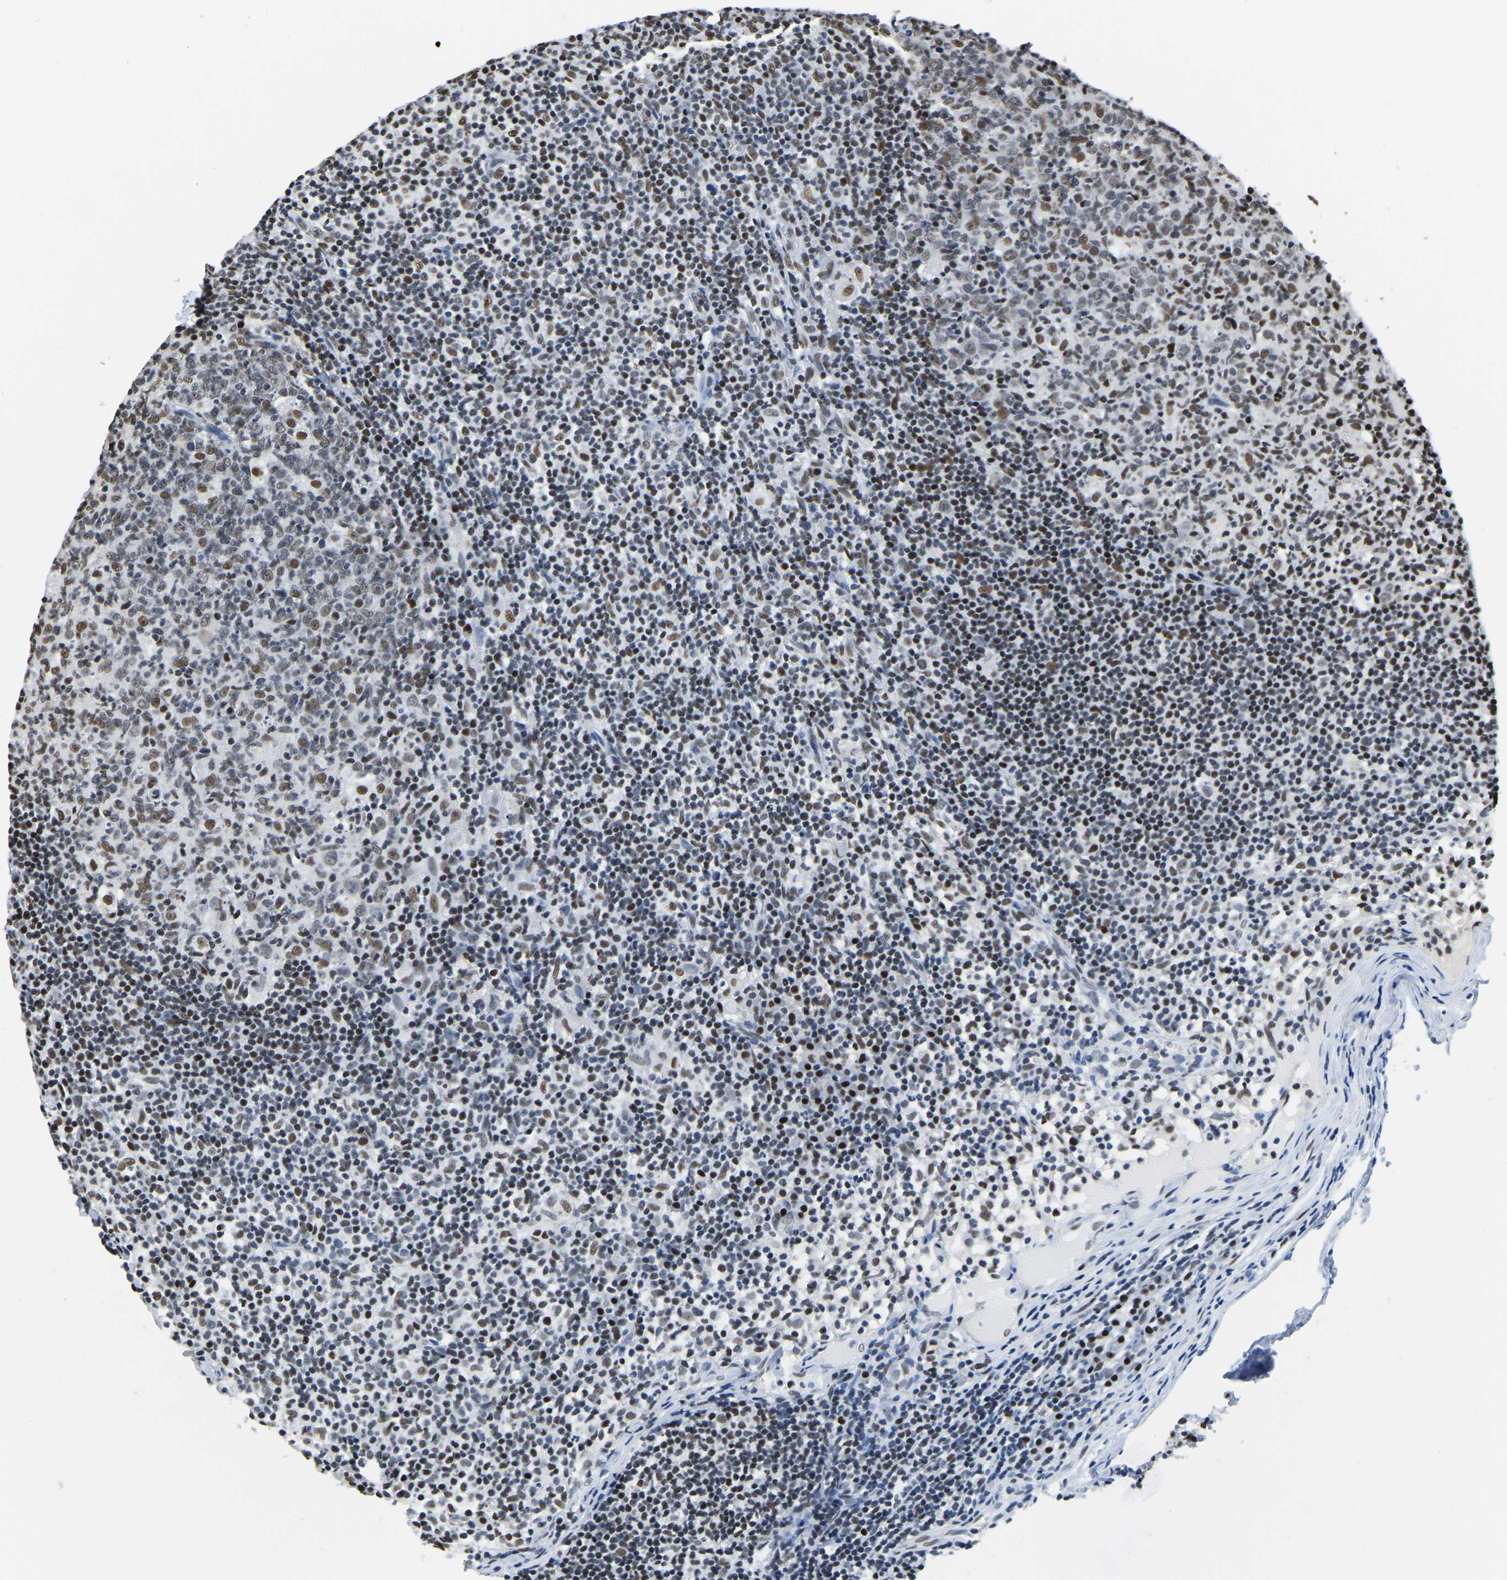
{"staining": {"intensity": "moderate", "quantity": ">75%", "location": "nuclear"}, "tissue": "lymph node", "cell_type": "Germinal center cells", "image_type": "normal", "snomed": [{"axis": "morphology", "description": "Normal tissue, NOS"}, {"axis": "morphology", "description": "Inflammation, NOS"}, {"axis": "topography", "description": "Lymph node"}], "caption": "Germinal center cells display medium levels of moderate nuclear staining in about >75% of cells in unremarkable lymph node. The protein is shown in brown color, while the nuclei are stained blue.", "gene": "UBA1", "patient": {"sex": "male", "age": 55}}